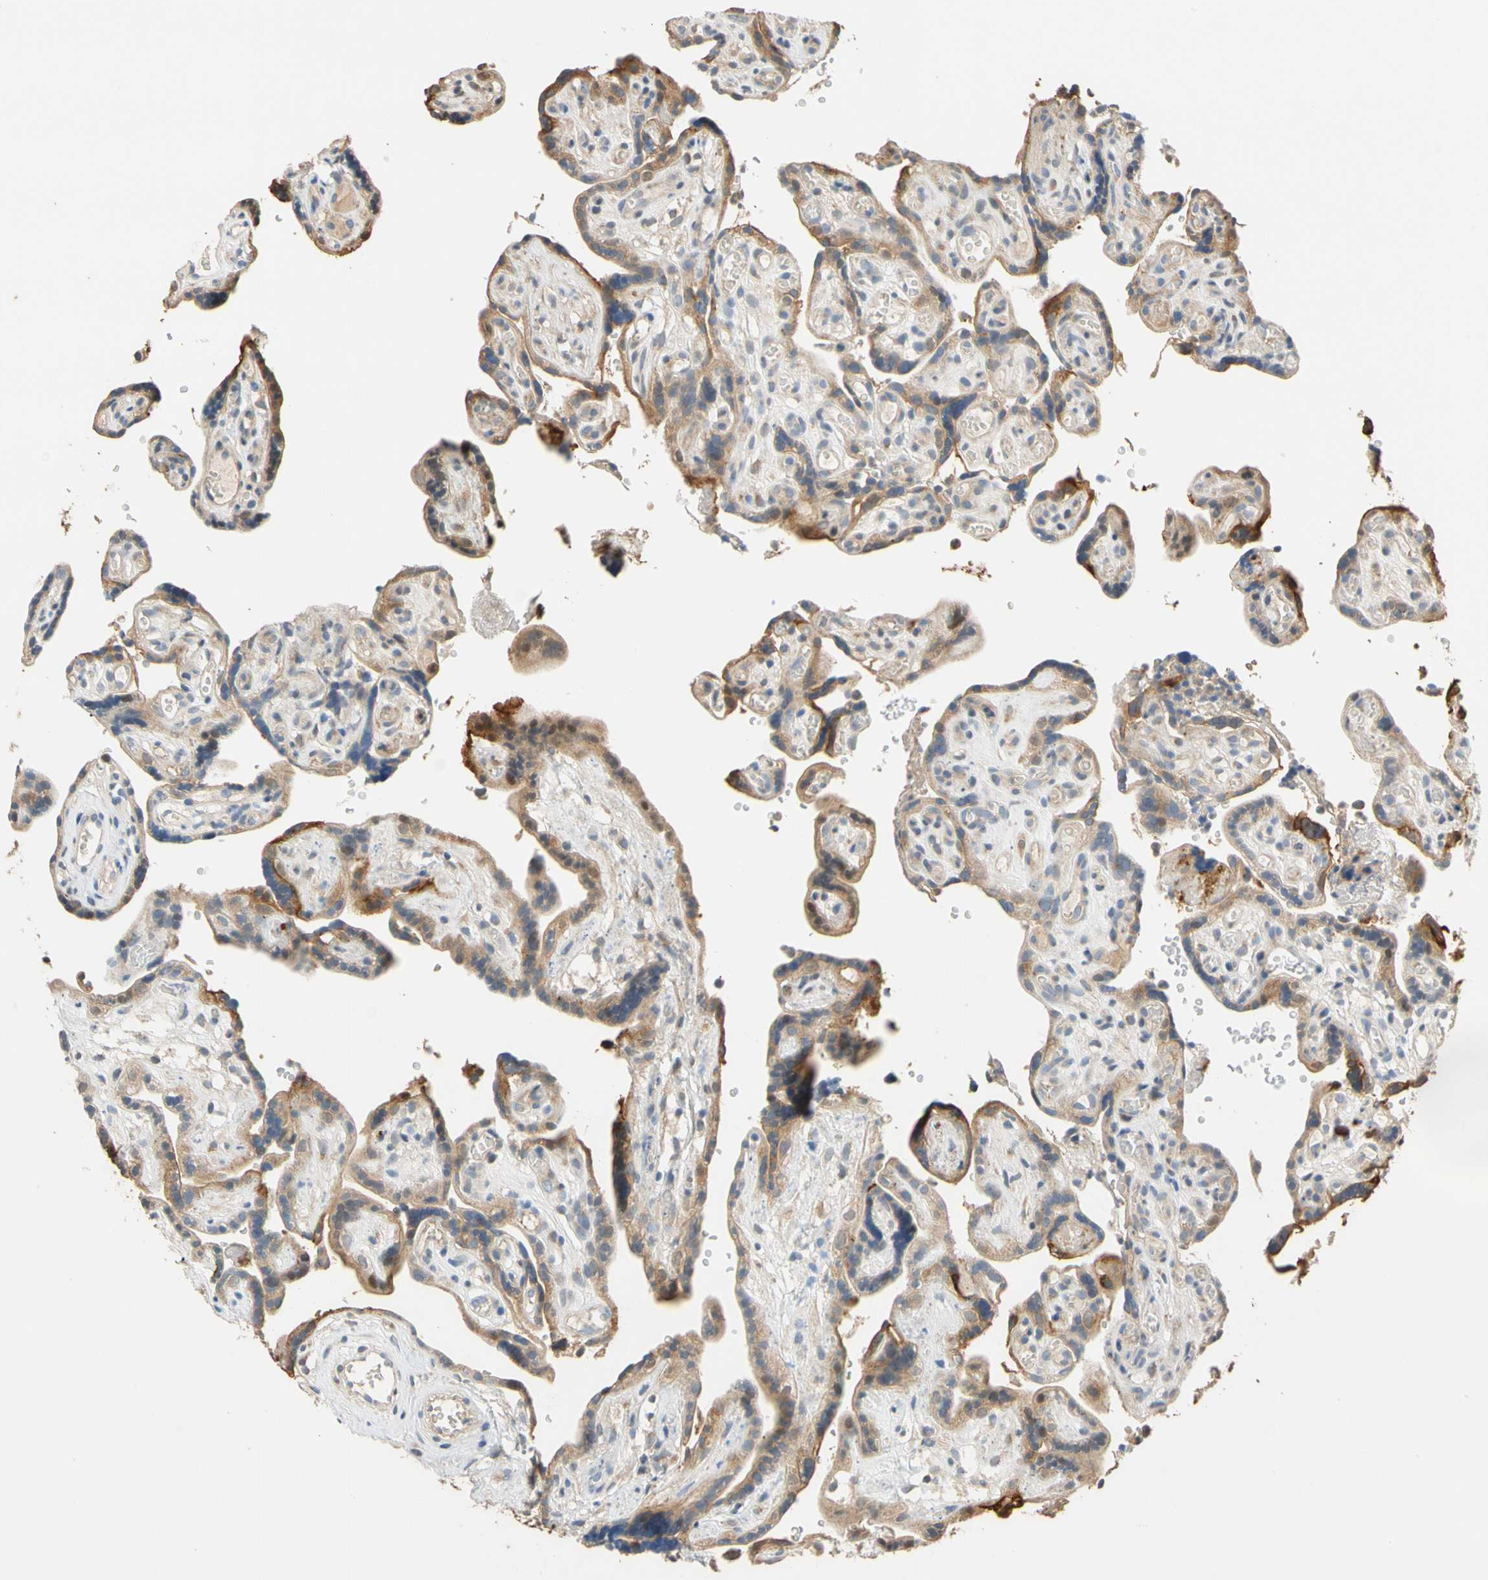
{"staining": {"intensity": "weak", "quantity": "25%-75%", "location": "cytoplasmic/membranous"}, "tissue": "placenta", "cell_type": "Decidual cells", "image_type": "normal", "snomed": [{"axis": "morphology", "description": "Normal tissue, NOS"}, {"axis": "topography", "description": "Placenta"}], "caption": "Protein staining by immunohistochemistry (IHC) shows weak cytoplasmic/membranous positivity in about 25%-75% of decidual cells in normal placenta.", "gene": "GPSM2", "patient": {"sex": "female", "age": 30}}